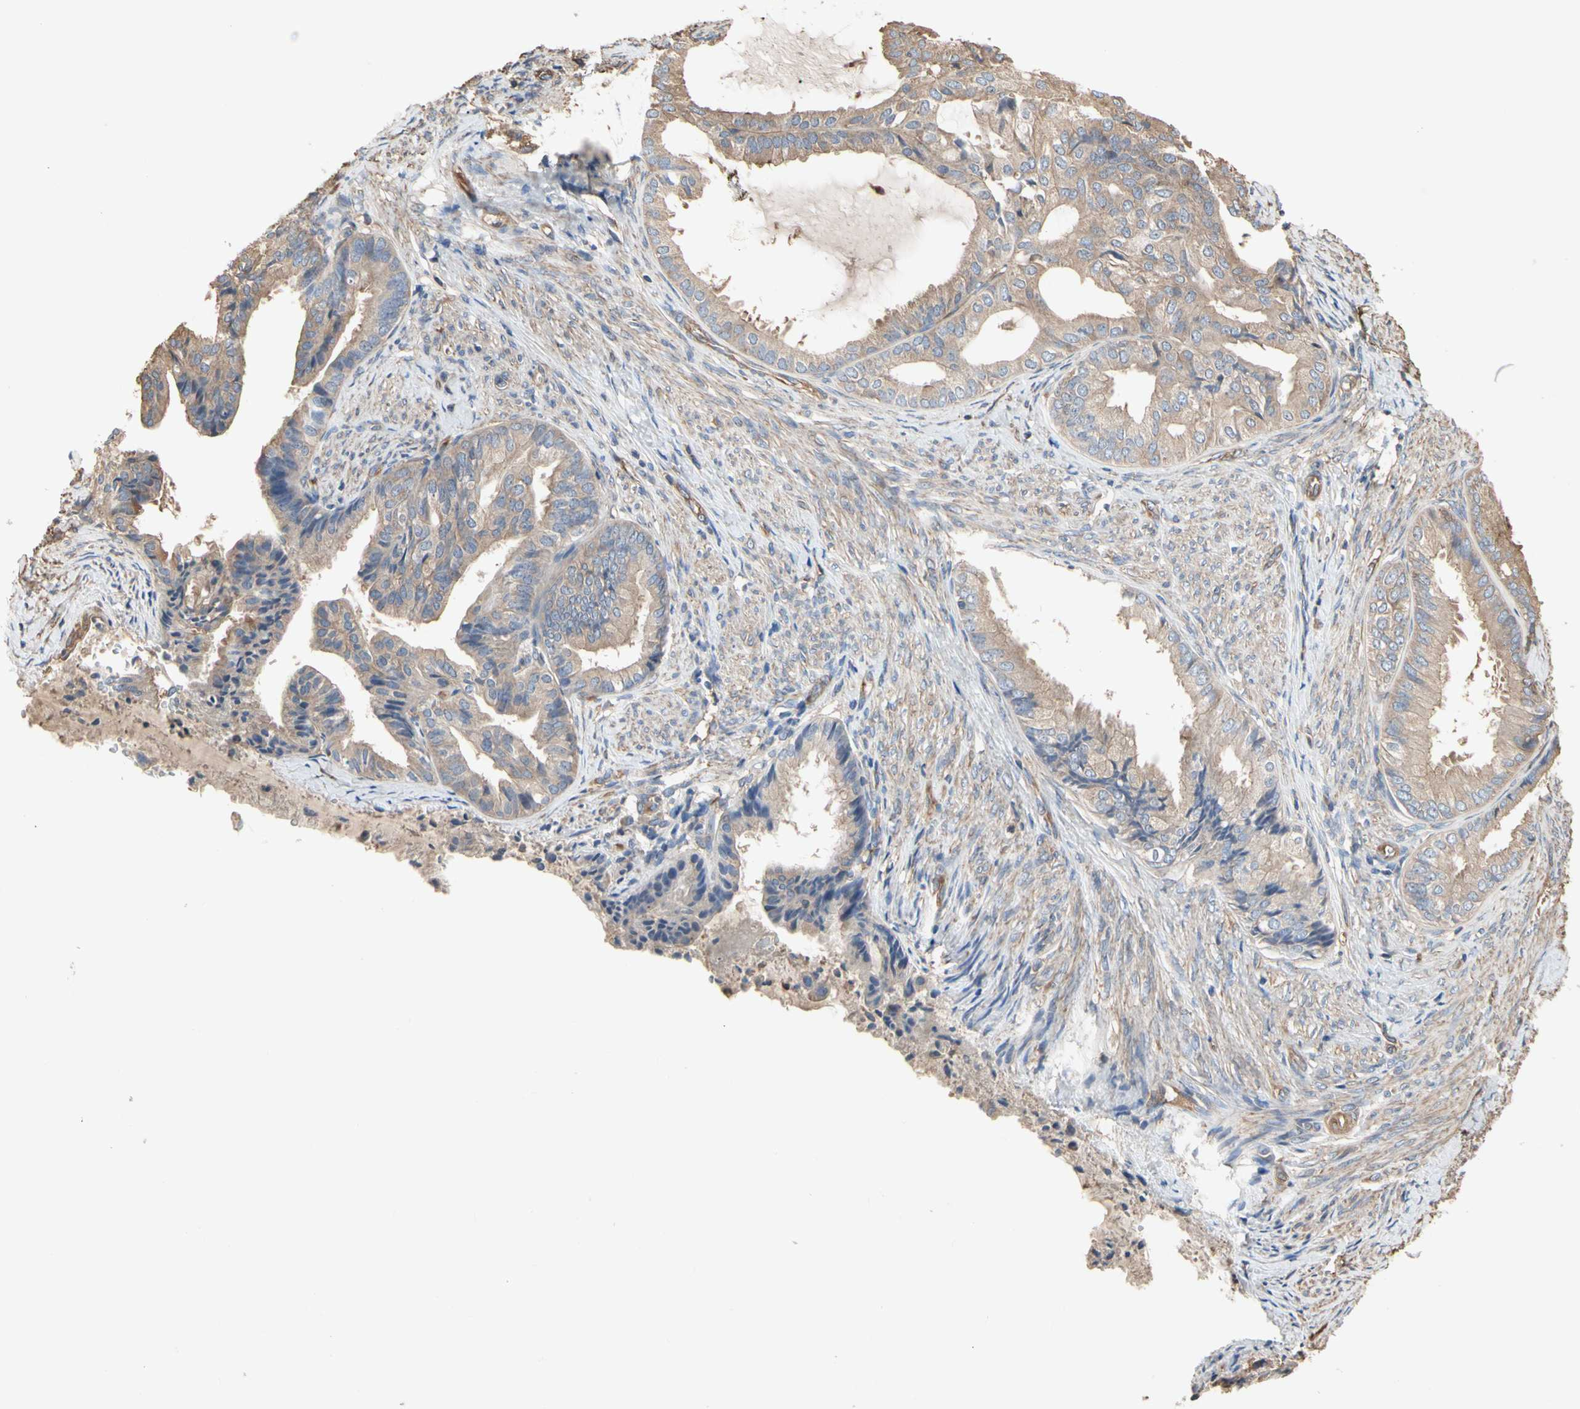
{"staining": {"intensity": "moderate", "quantity": "25%-75%", "location": "cytoplasmic/membranous"}, "tissue": "endometrial cancer", "cell_type": "Tumor cells", "image_type": "cancer", "snomed": [{"axis": "morphology", "description": "Adenocarcinoma, NOS"}, {"axis": "topography", "description": "Endometrium"}], "caption": "Immunohistochemical staining of human endometrial cancer displays medium levels of moderate cytoplasmic/membranous protein expression in about 25%-75% of tumor cells.", "gene": "PDZK1", "patient": {"sex": "female", "age": 86}}